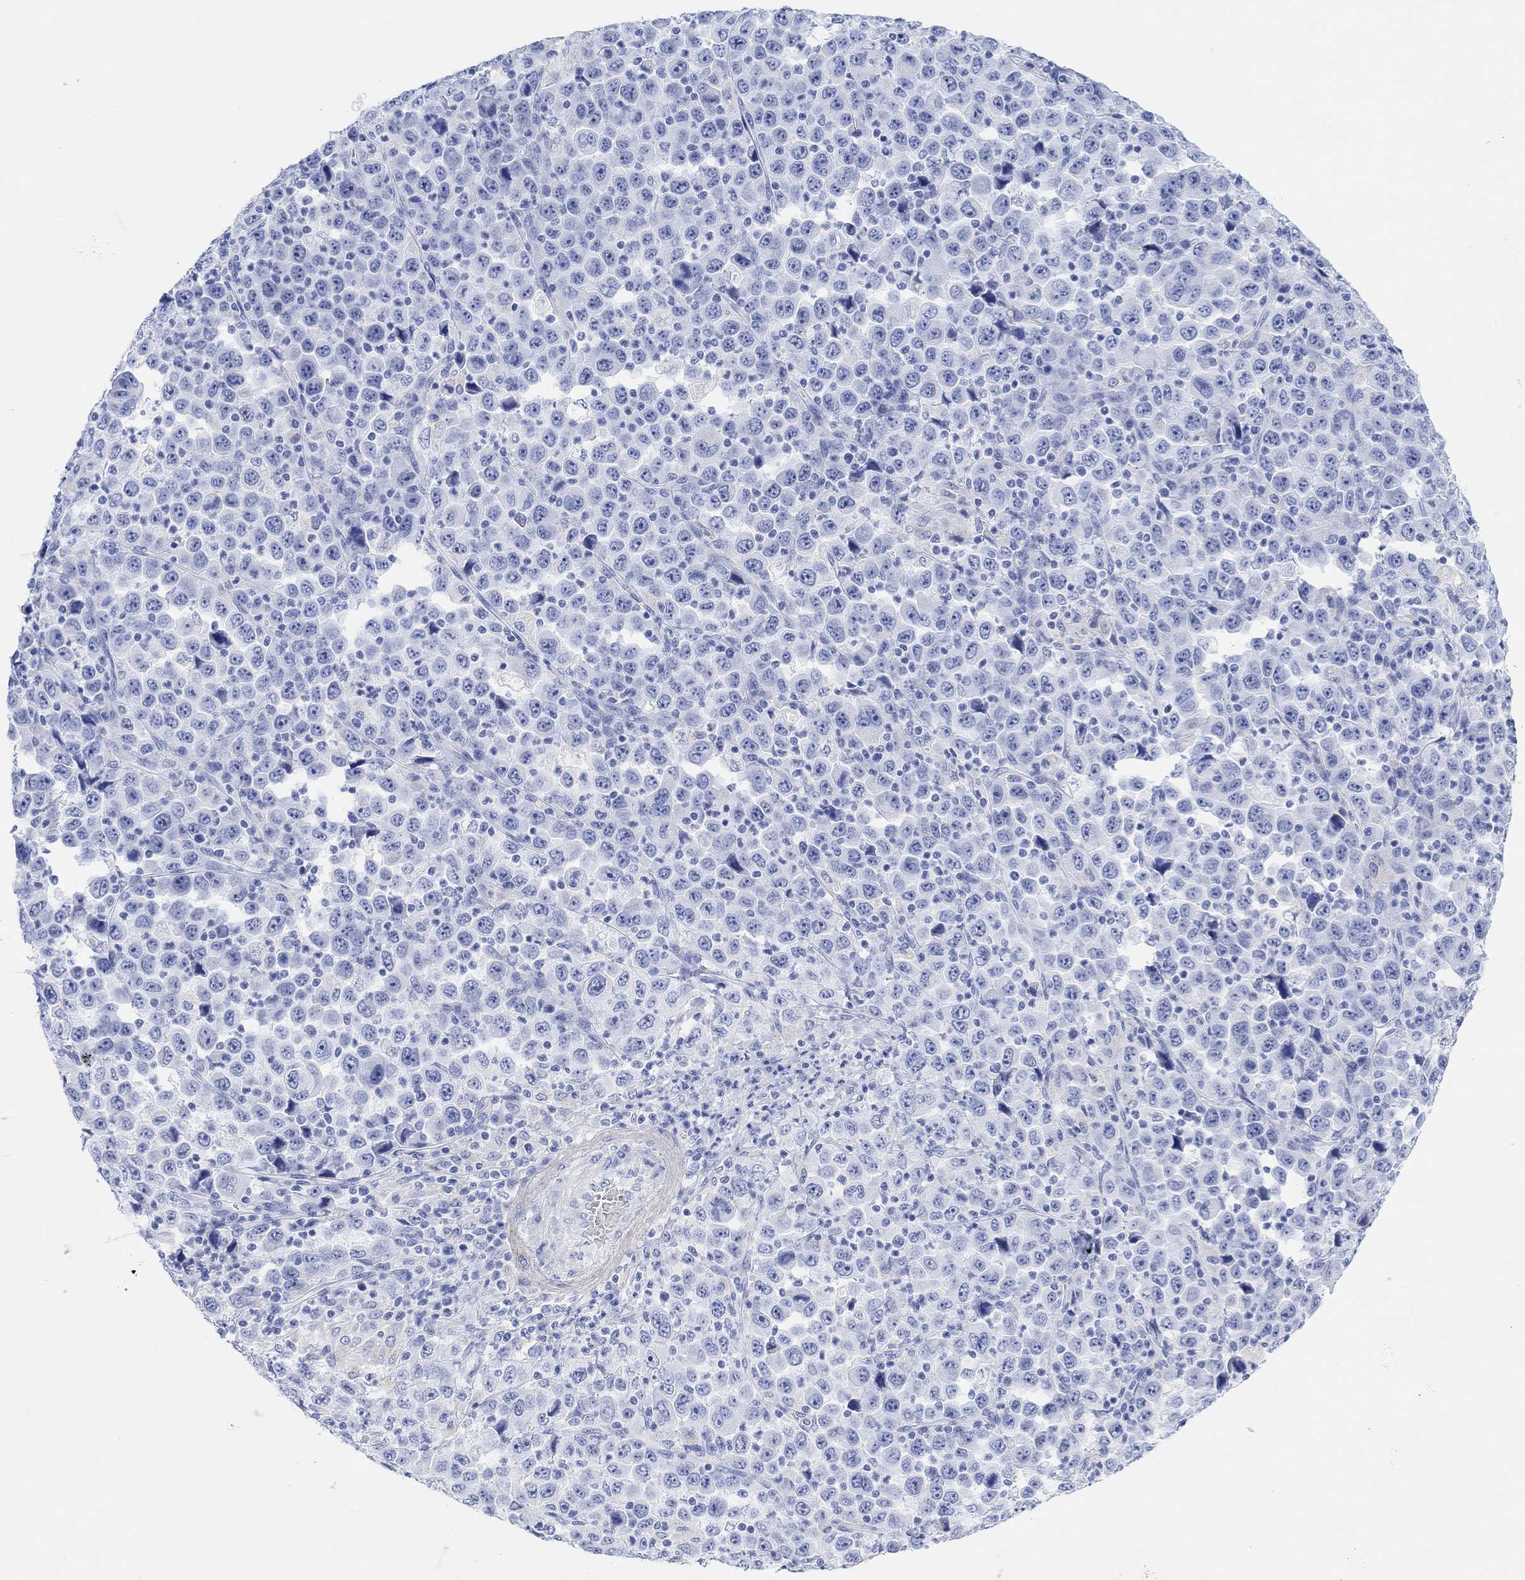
{"staining": {"intensity": "negative", "quantity": "none", "location": "none"}, "tissue": "stomach cancer", "cell_type": "Tumor cells", "image_type": "cancer", "snomed": [{"axis": "morphology", "description": "Normal tissue, NOS"}, {"axis": "morphology", "description": "Adenocarcinoma, NOS"}, {"axis": "topography", "description": "Stomach, upper"}, {"axis": "topography", "description": "Stomach"}], "caption": "An immunohistochemistry image of adenocarcinoma (stomach) is shown. There is no staining in tumor cells of adenocarcinoma (stomach).", "gene": "ANKRD33", "patient": {"sex": "male", "age": 59}}